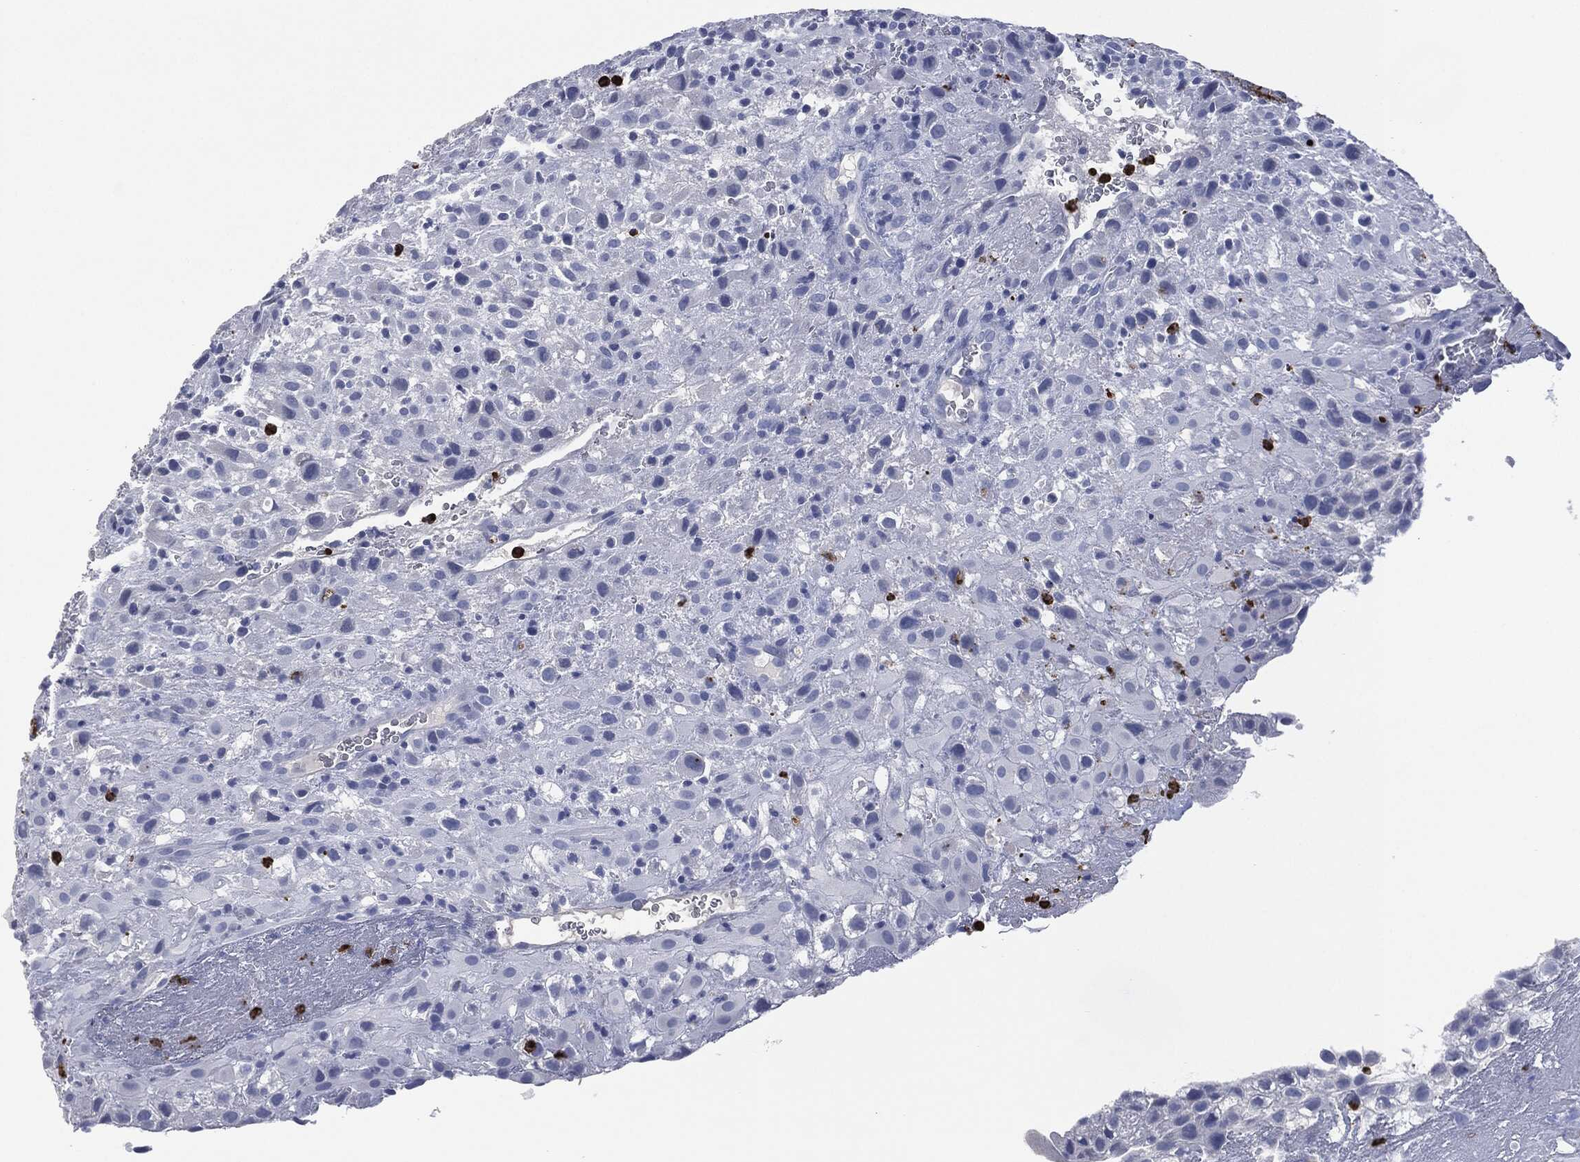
{"staining": {"intensity": "negative", "quantity": "none", "location": "none"}, "tissue": "placenta", "cell_type": "Decidual cells", "image_type": "normal", "snomed": [{"axis": "morphology", "description": "Normal tissue, NOS"}, {"axis": "topography", "description": "Placenta"}], "caption": "This micrograph is of benign placenta stained with IHC to label a protein in brown with the nuclei are counter-stained blue. There is no positivity in decidual cells.", "gene": "CEACAM8", "patient": {"sex": "female", "age": 19}}